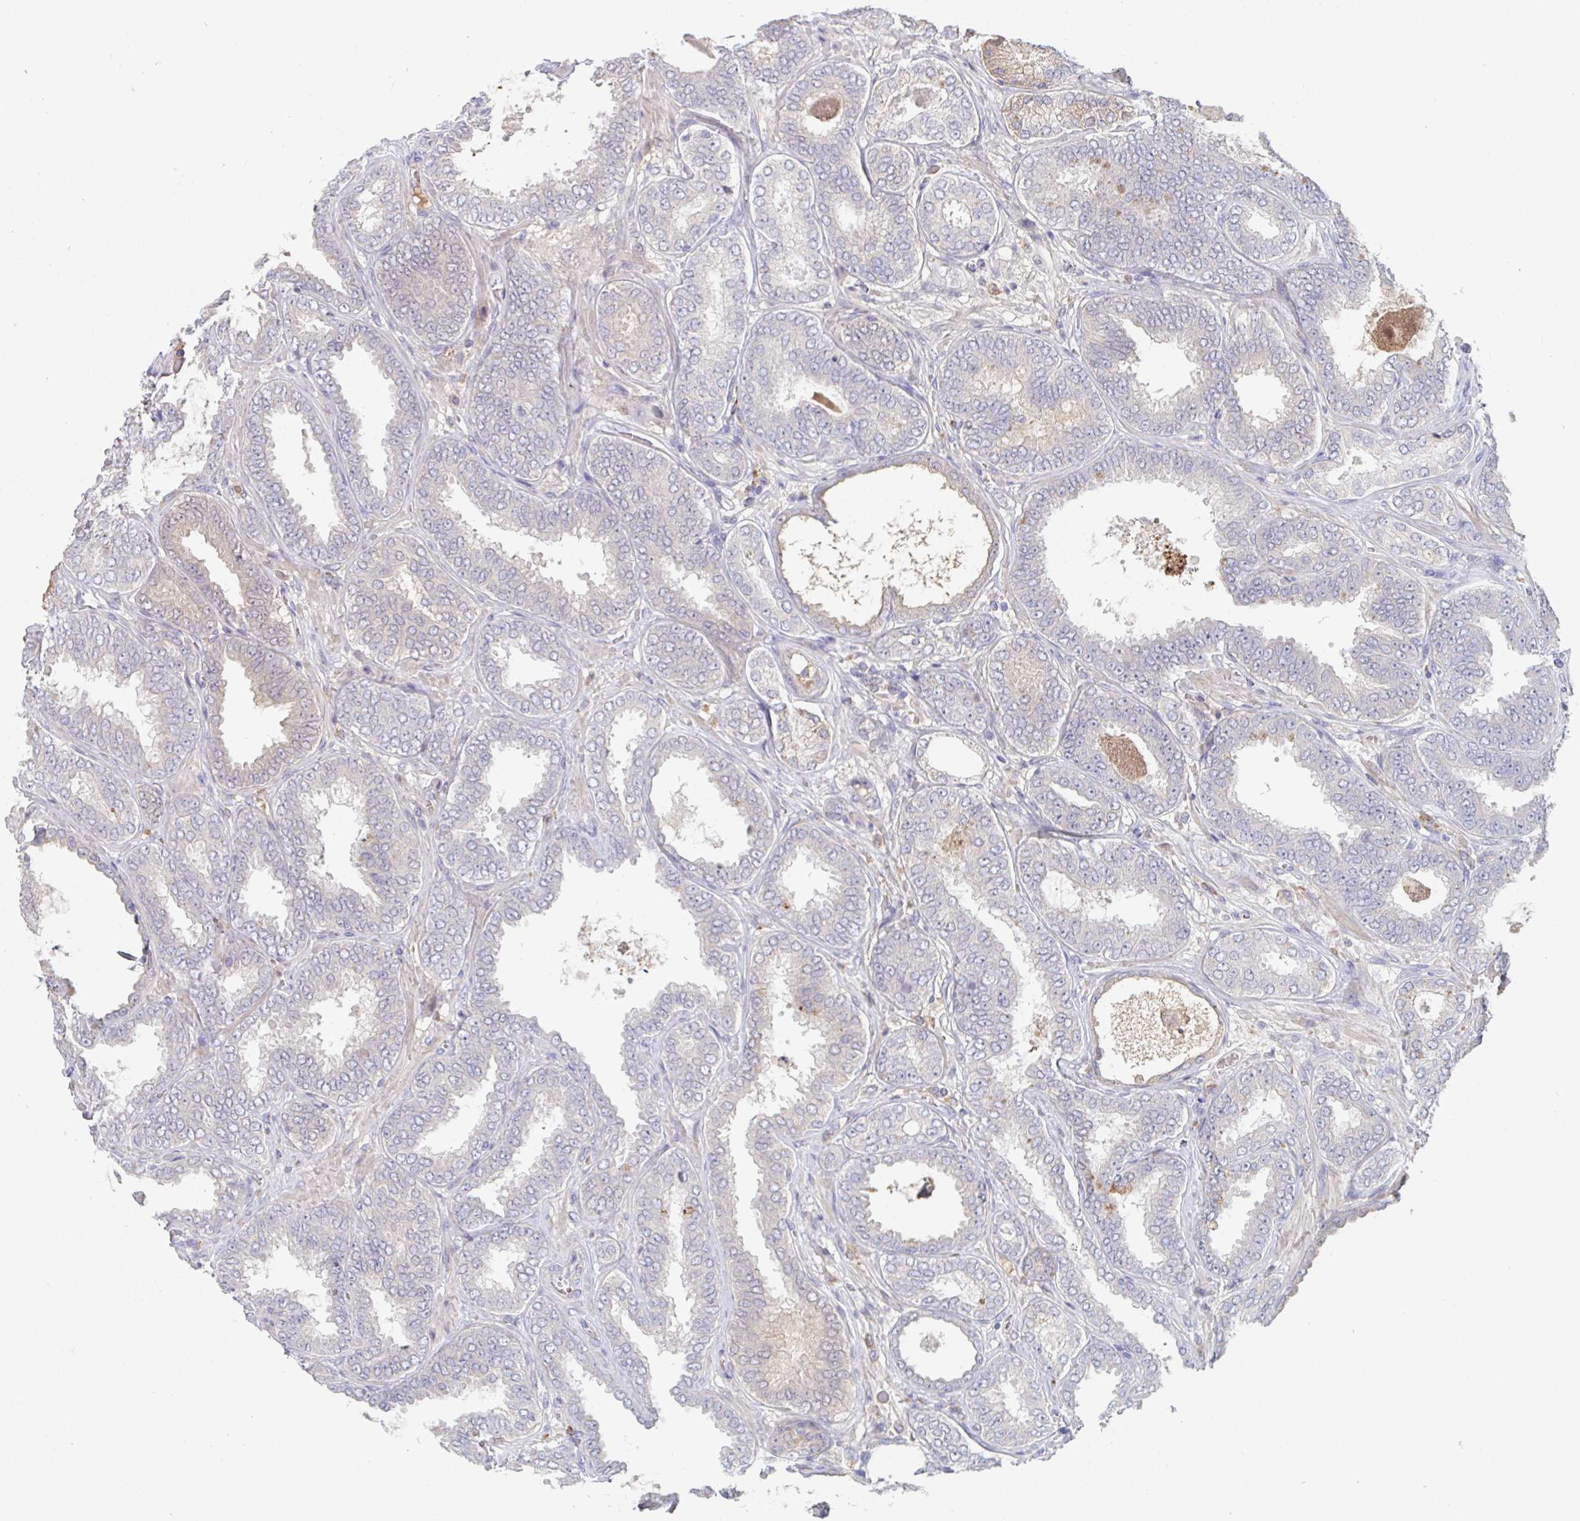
{"staining": {"intensity": "negative", "quantity": "none", "location": "none"}, "tissue": "prostate cancer", "cell_type": "Tumor cells", "image_type": "cancer", "snomed": [{"axis": "morphology", "description": "Adenocarcinoma, High grade"}, {"axis": "topography", "description": "Prostate"}], "caption": "An IHC histopathology image of prostate adenocarcinoma (high-grade) is shown. There is no staining in tumor cells of prostate adenocarcinoma (high-grade).", "gene": "HGFAC", "patient": {"sex": "male", "age": 72}}